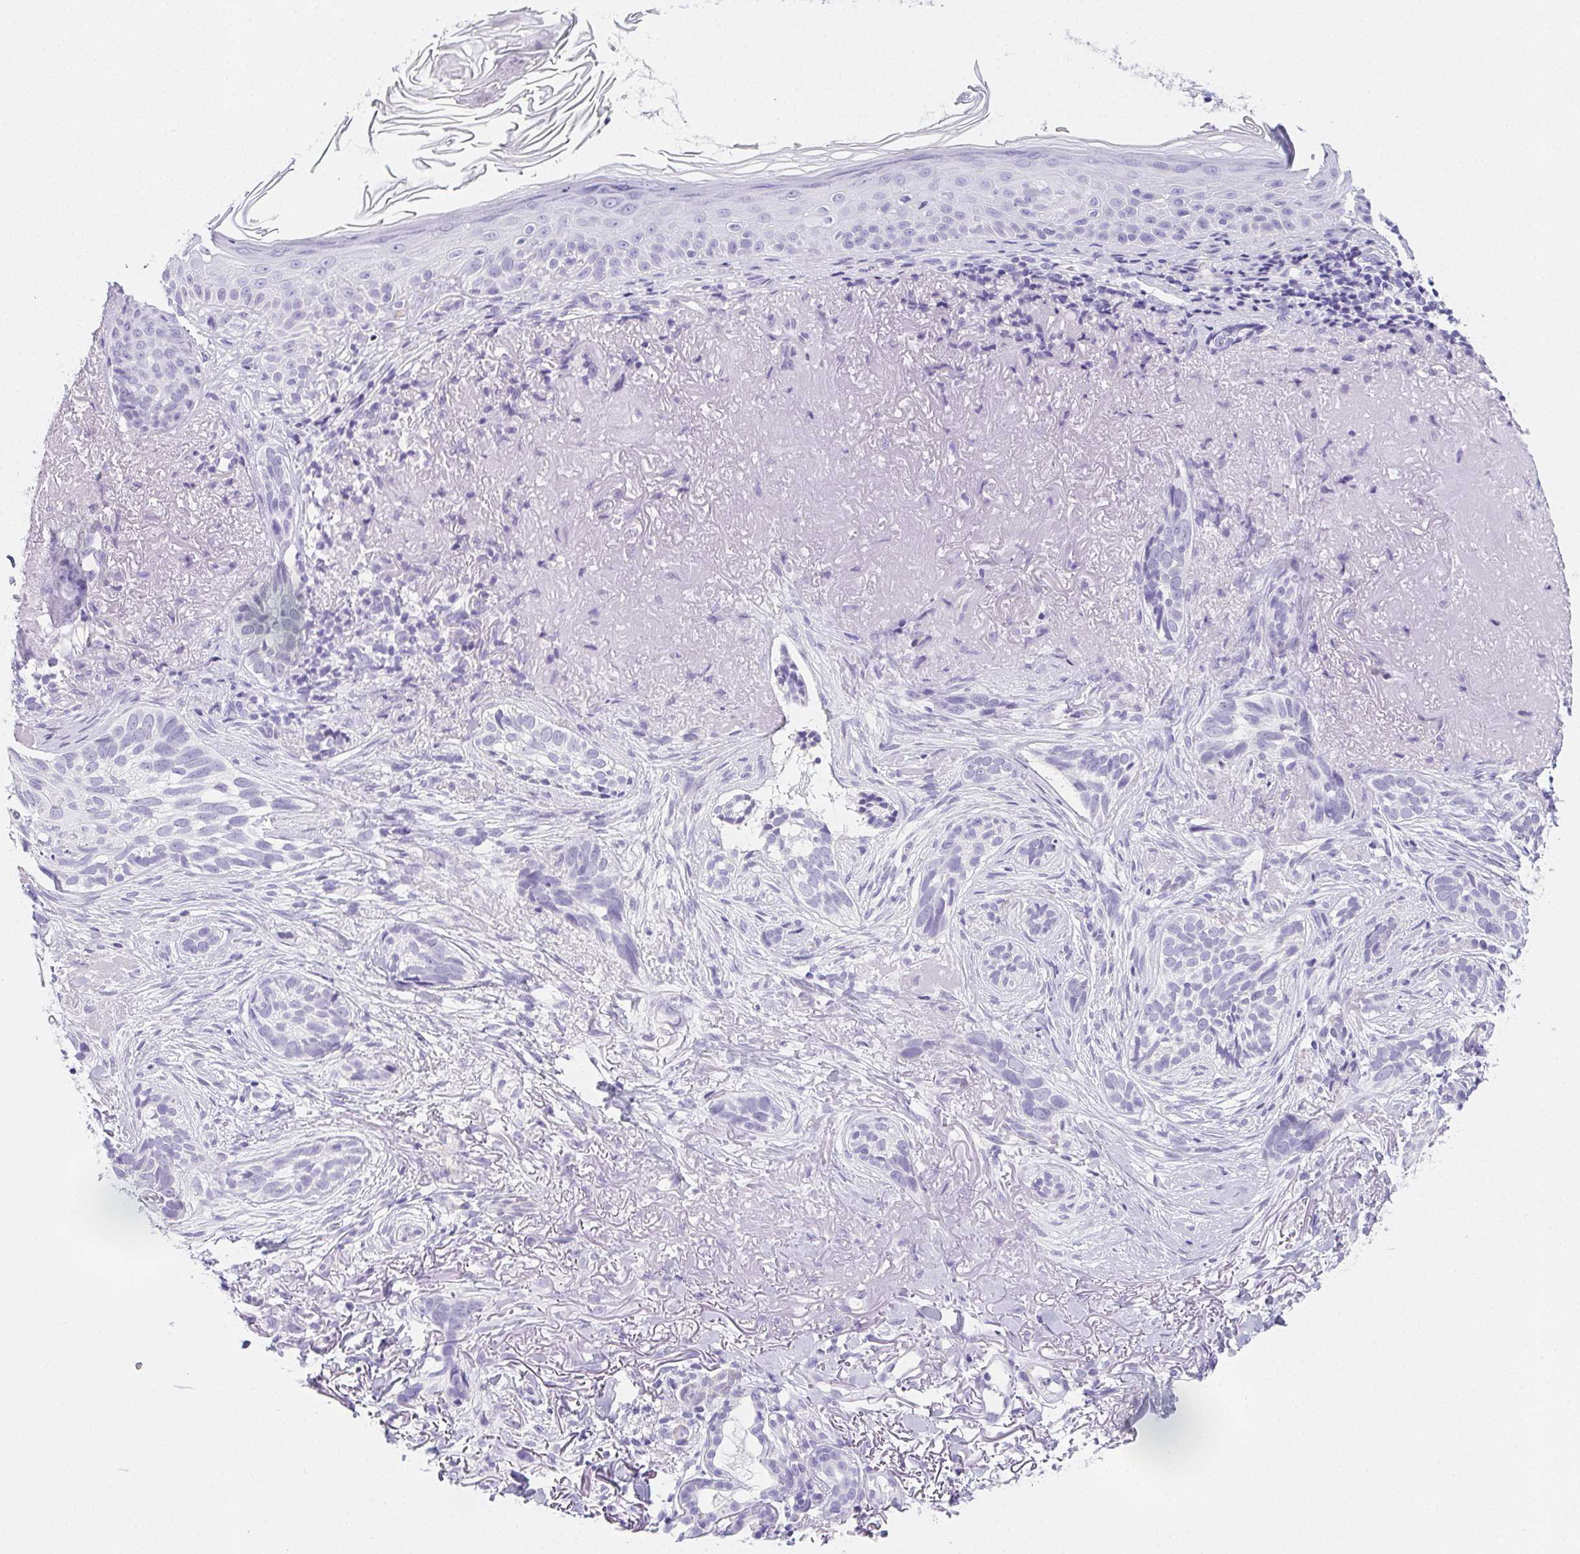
{"staining": {"intensity": "negative", "quantity": "none", "location": "none"}, "tissue": "skin cancer", "cell_type": "Tumor cells", "image_type": "cancer", "snomed": [{"axis": "morphology", "description": "Basal cell carcinoma"}, {"axis": "morphology", "description": "BCC, high aggressive"}, {"axis": "topography", "description": "Skin"}], "caption": "High magnification brightfield microscopy of skin cancer stained with DAB (3,3'-diaminobenzidine) (brown) and counterstained with hematoxylin (blue): tumor cells show no significant staining. Brightfield microscopy of immunohistochemistry stained with DAB (3,3'-diaminobenzidine) (brown) and hematoxylin (blue), captured at high magnification.", "gene": "HRC", "patient": {"sex": "female", "age": 86}}